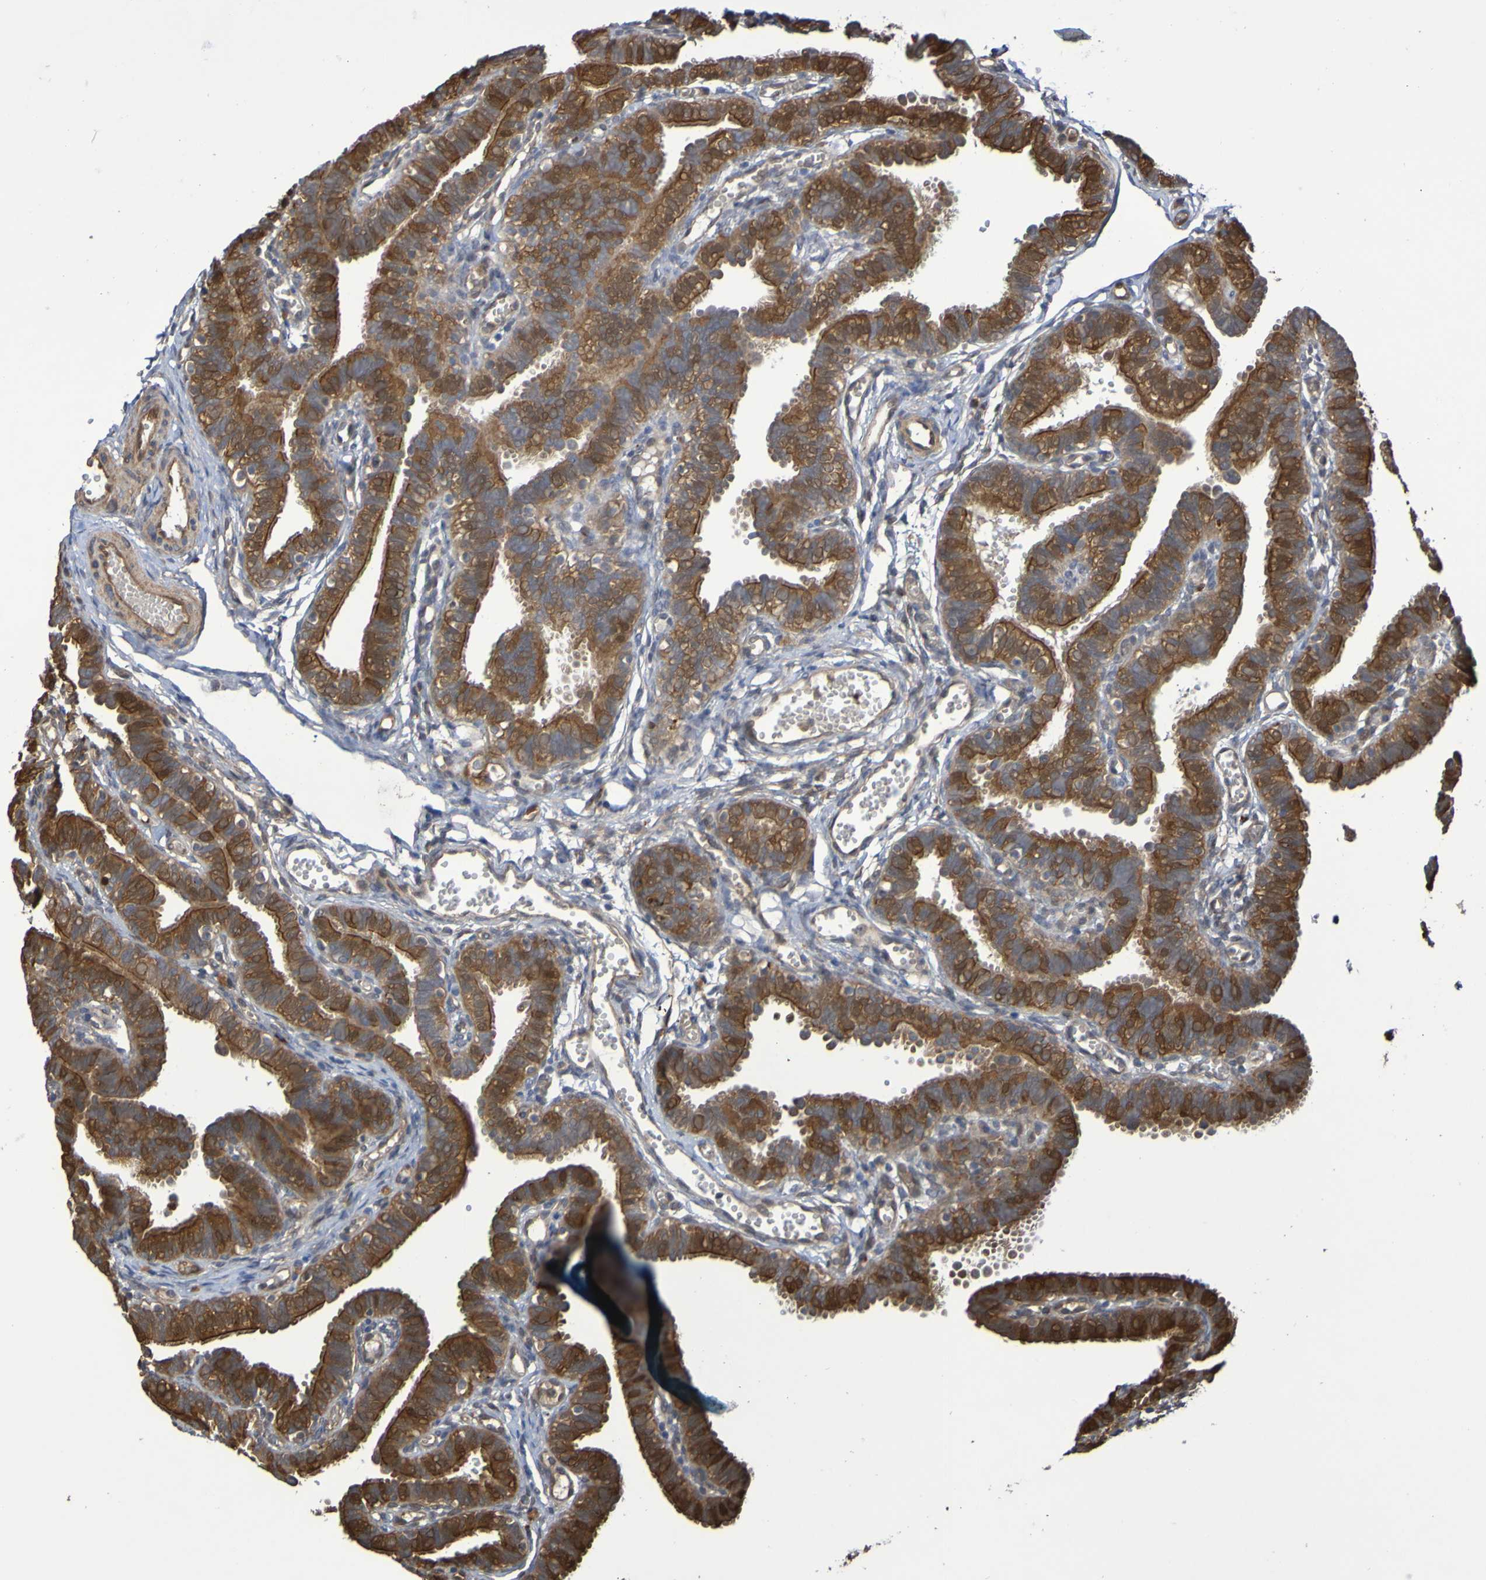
{"staining": {"intensity": "moderate", "quantity": ">75%", "location": "cytoplasmic/membranous"}, "tissue": "fallopian tube", "cell_type": "Glandular cells", "image_type": "normal", "snomed": [{"axis": "morphology", "description": "Normal tissue, NOS"}, {"axis": "topography", "description": "Fallopian tube"}, {"axis": "topography", "description": "Placenta"}], "caption": "Benign fallopian tube was stained to show a protein in brown. There is medium levels of moderate cytoplasmic/membranous positivity in about >75% of glandular cells.", "gene": "SERPINB6", "patient": {"sex": "female", "age": 34}}